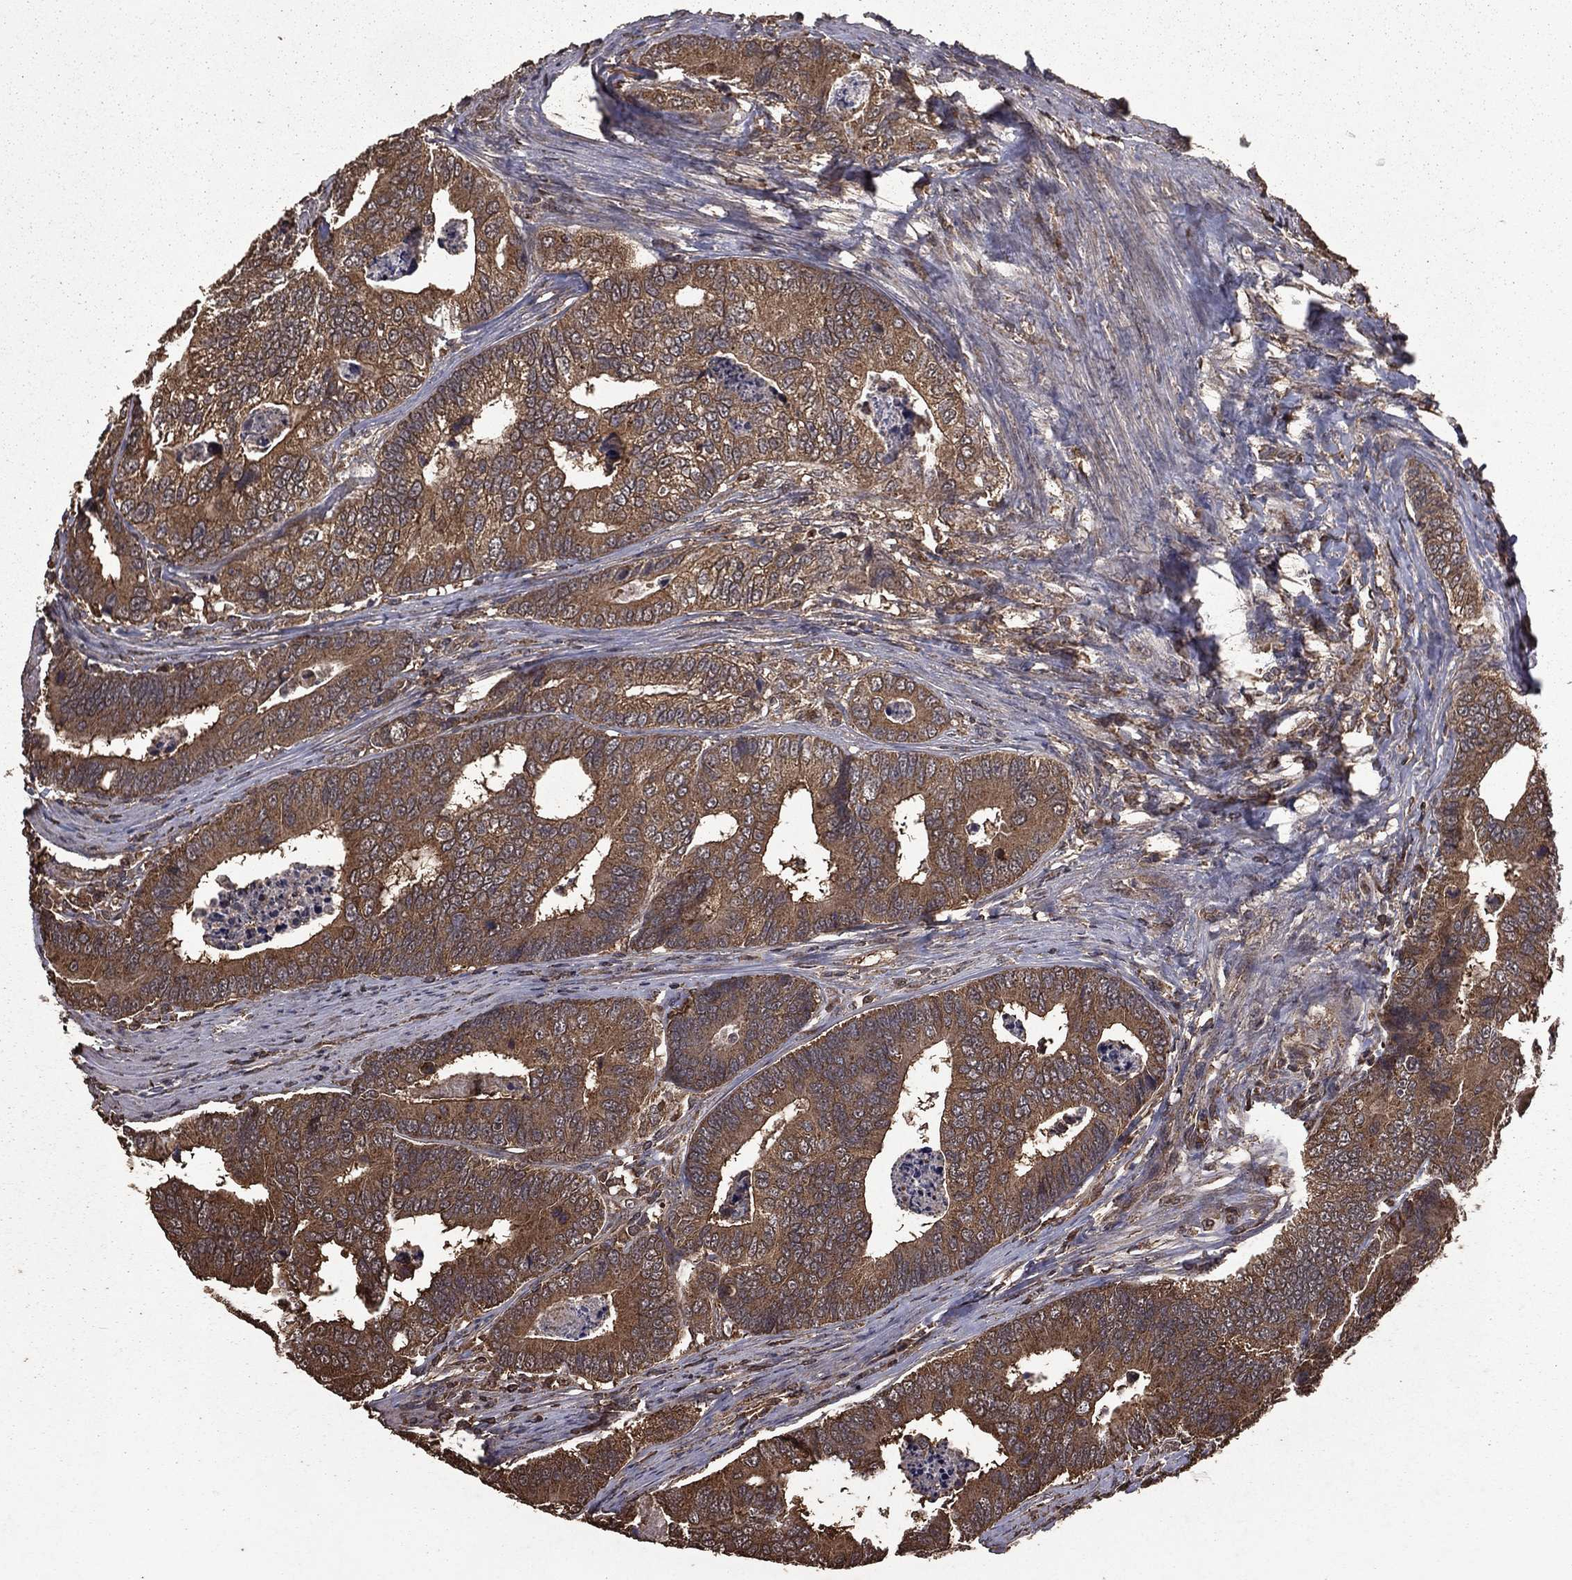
{"staining": {"intensity": "moderate", "quantity": ">75%", "location": "cytoplasmic/membranous"}, "tissue": "colorectal cancer", "cell_type": "Tumor cells", "image_type": "cancer", "snomed": [{"axis": "morphology", "description": "Adenocarcinoma, NOS"}, {"axis": "topography", "description": "Colon"}], "caption": "An image showing moderate cytoplasmic/membranous expression in about >75% of tumor cells in adenocarcinoma (colorectal), as visualized by brown immunohistochemical staining.", "gene": "BIRC6", "patient": {"sex": "female", "age": 72}}